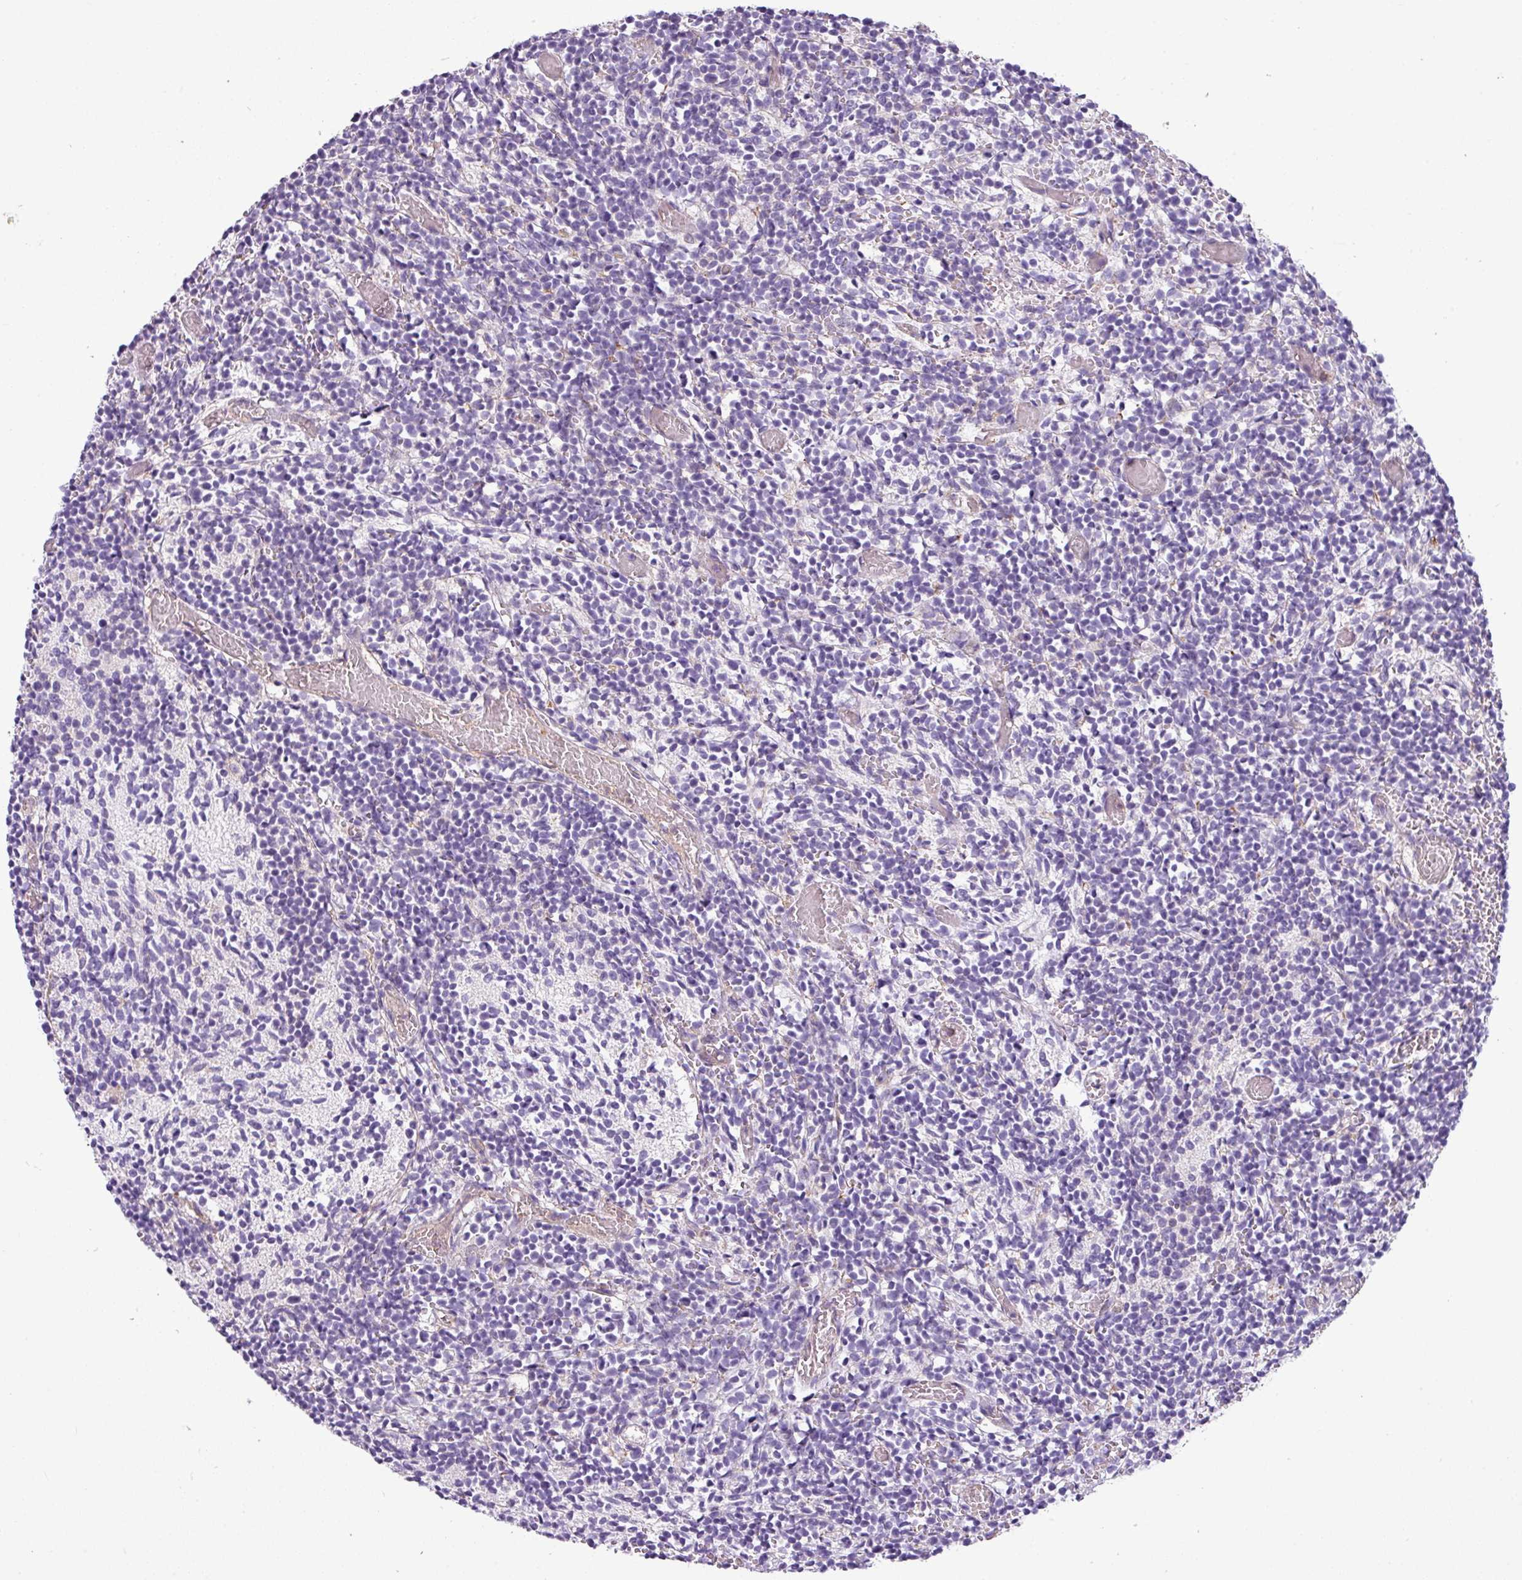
{"staining": {"intensity": "negative", "quantity": "none", "location": "none"}, "tissue": "glioma", "cell_type": "Tumor cells", "image_type": "cancer", "snomed": [{"axis": "morphology", "description": "Glioma, malignant, Low grade"}, {"axis": "topography", "description": "Brain"}], "caption": "There is no significant staining in tumor cells of malignant low-grade glioma. (Brightfield microscopy of DAB immunohistochemistry at high magnification).", "gene": "XNDC1N", "patient": {"sex": "female", "age": 1}}